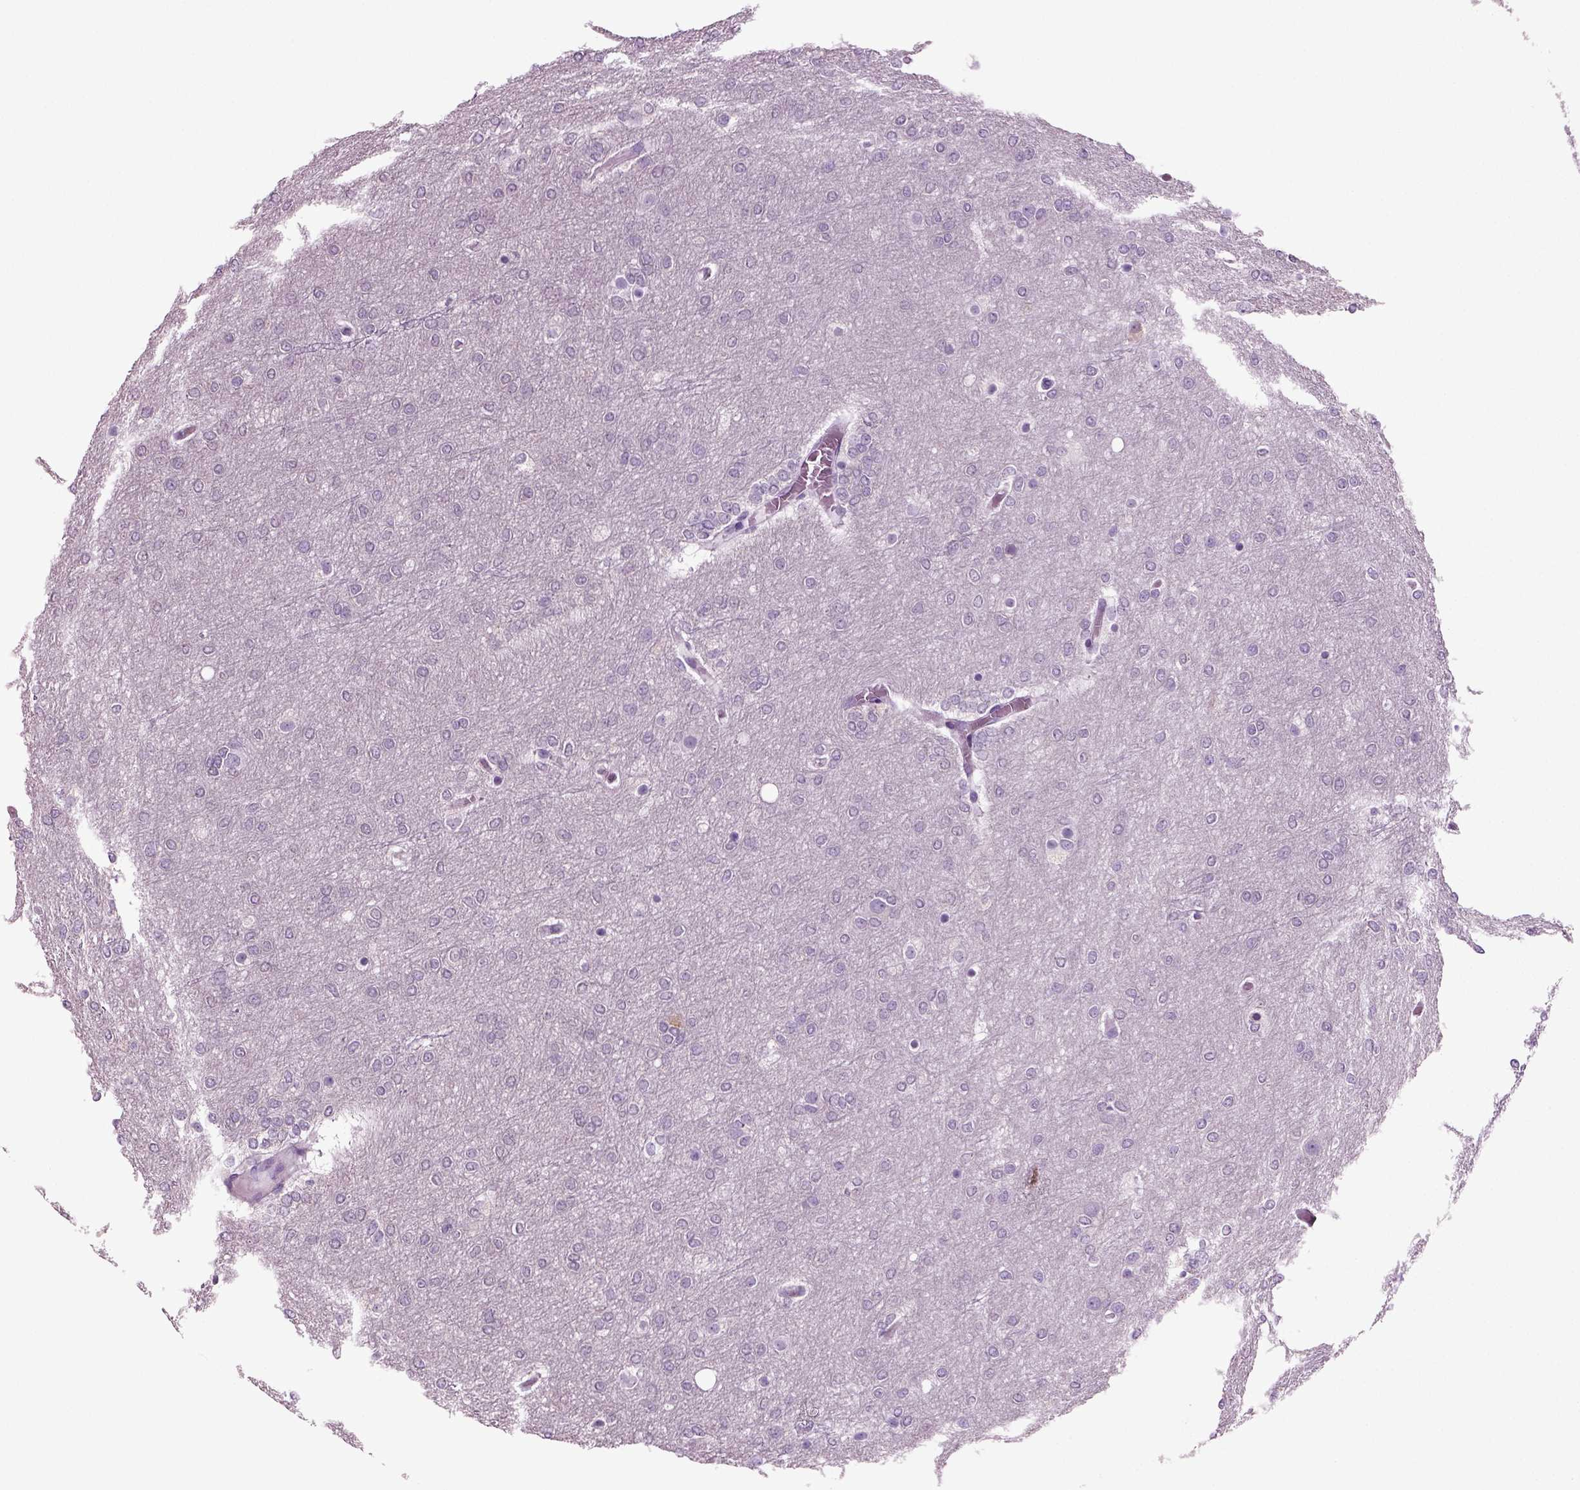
{"staining": {"intensity": "negative", "quantity": "none", "location": "none"}, "tissue": "glioma", "cell_type": "Tumor cells", "image_type": "cancer", "snomed": [{"axis": "morphology", "description": "Glioma, malignant, High grade"}, {"axis": "topography", "description": "Brain"}], "caption": "DAB immunohistochemical staining of glioma reveals no significant positivity in tumor cells.", "gene": "CRABP1", "patient": {"sex": "female", "age": 61}}